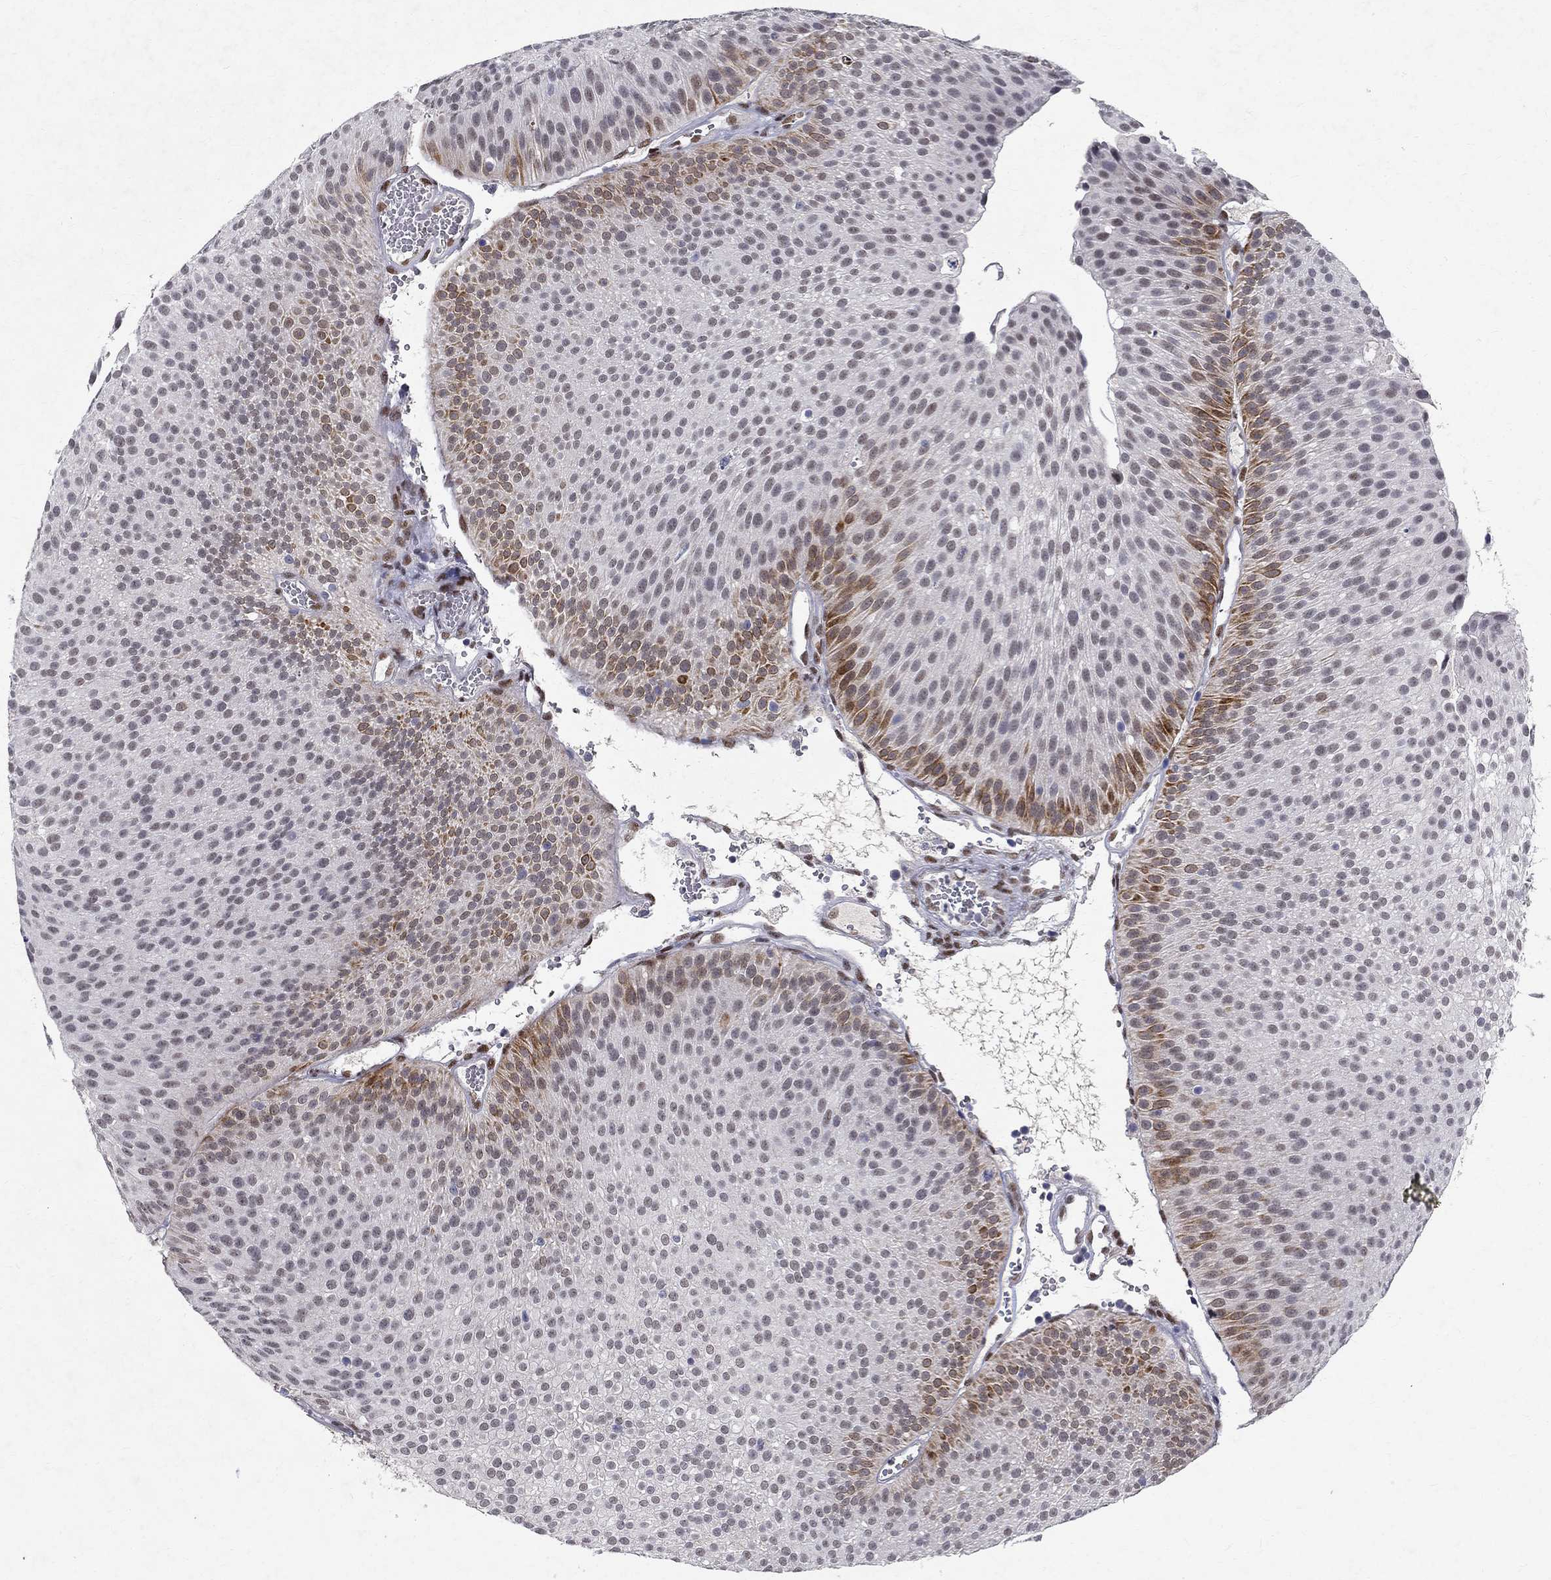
{"staining": {"intensity": "moderate", "quantity": "<25%", "location": "cytoplasmic/membranous"}, "tissue": "urothelial cancer", "cell_type": "Tumor cells", "image_type": "cancer", "snomed": [{"axis": "morphology", "description": "Urothelial carcinoma, Low grade"}, {"axis": "topography", "description": "Urinary bladder"}], "caption": "The photomicrograph displays a brown stain indicating the presence of a protein in the cytoplasmic/membranous of tumor cells in low-grade urothelial carcinoma.", "gene": "RBFOX1", "patient": {"sex": "male", "age": 65}}